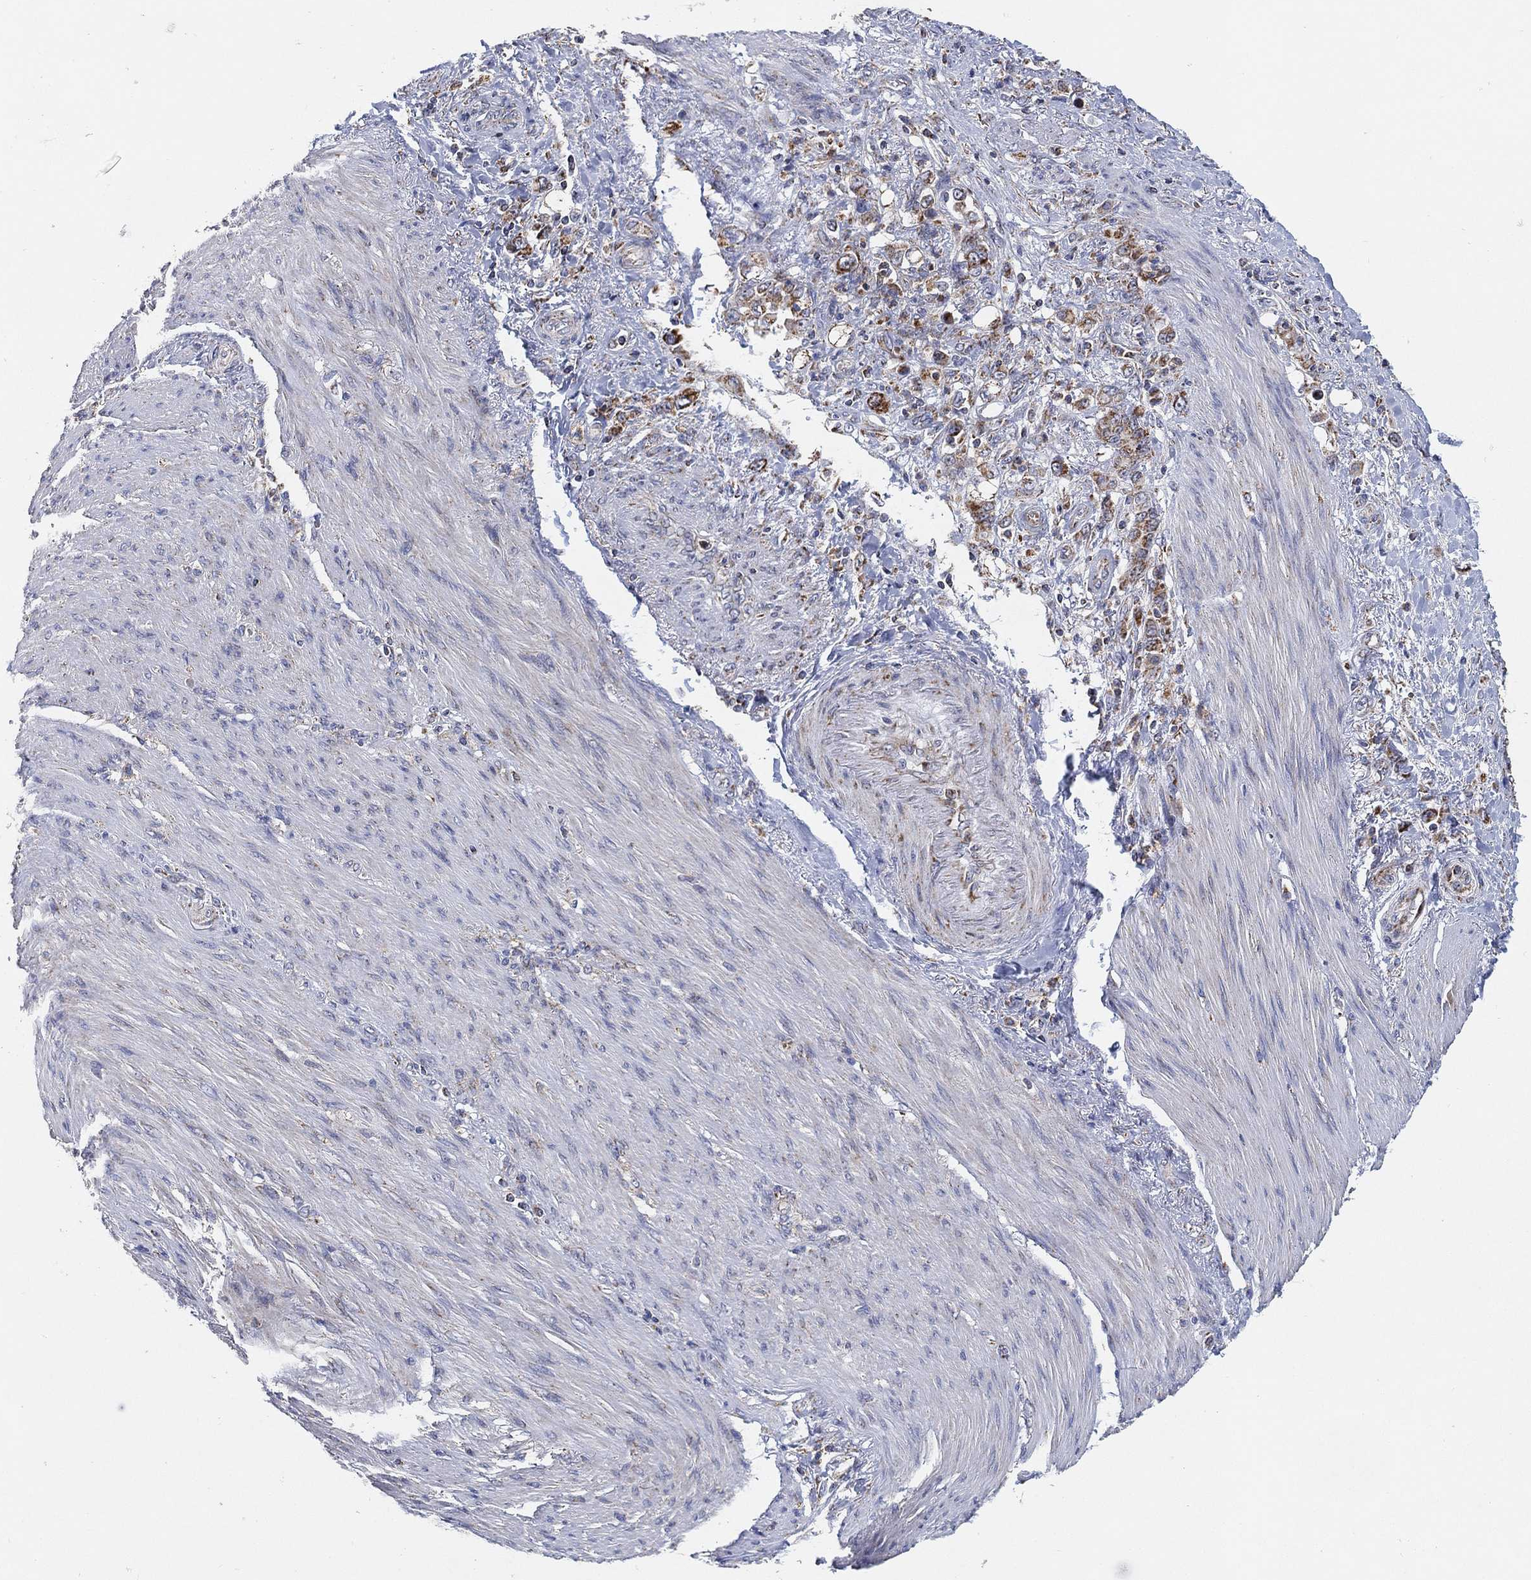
{"staining": {"intensity": "moderate", "quantity": "<25%", "location": "cytoplasmic/membranous"}, "tissue": "stomach cancer", "cell_type": "Tumor cells", "image_type": "cancer", "snomed": [{"axis": "morphology", "description": "Normal tissue, NOS"}, {"axis": "morphology", "description": "Adenocarcinoma, NOS"}, {"axis": "topography", "description": "Stomach"}], "caption": "Immunohistochemistry of adenocarcinoma (stomach) displays low levels of moderate cytoplasmic/membranous expression in approximately <25% of tumor cells.", "gene": "GCAT", "patient": {"sex": "female", "age": 79}}